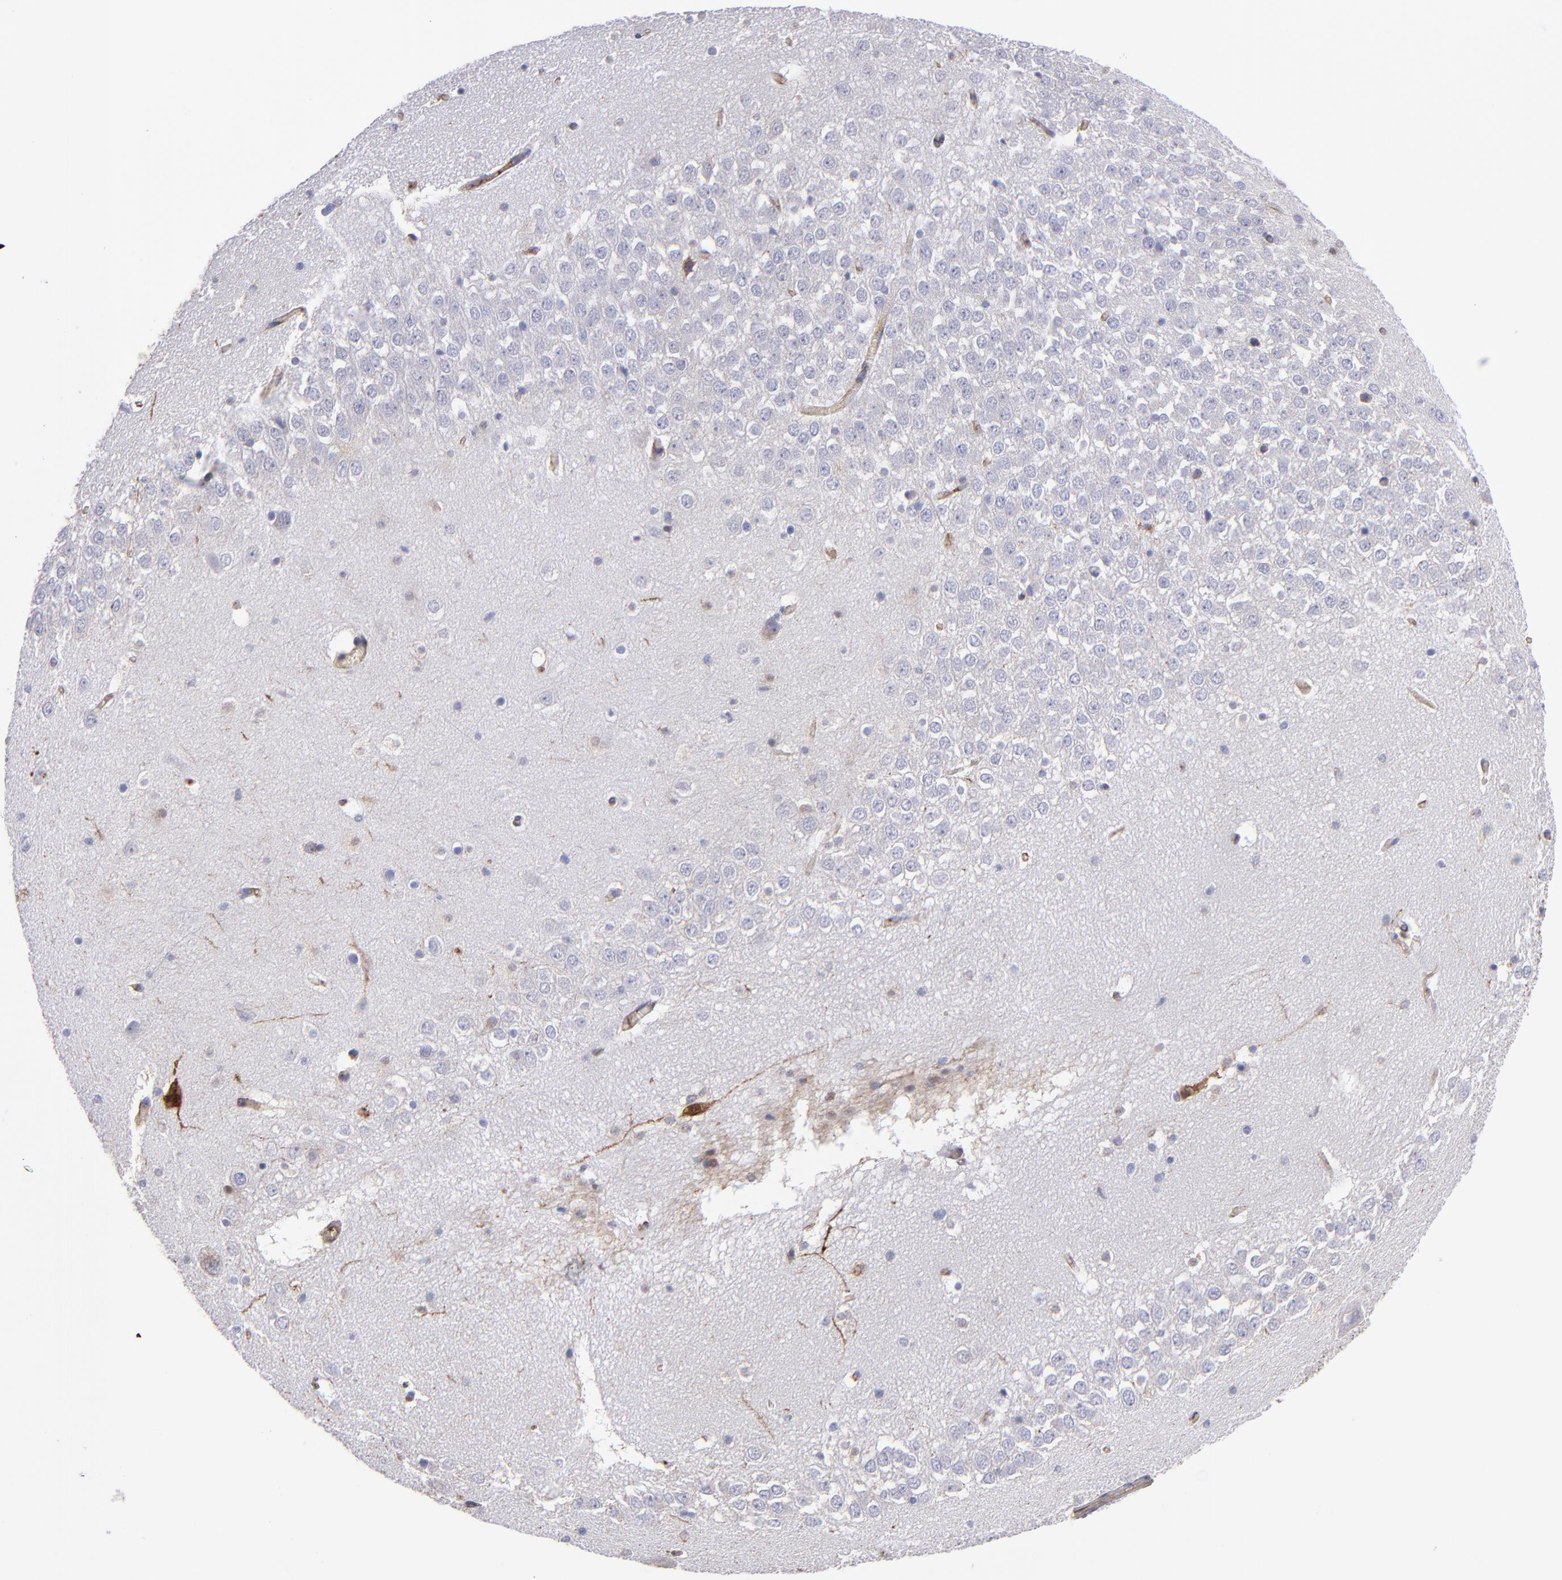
{"staining": {"intensity": "negative", "quantity": "none", "location": "none"}, "tissue": "hippocampus", "cell_type": "Glial cells", "image_type": "normal", "snomed": [{"axis": "morphology", "description": "Normal tissue, NOS"}, {"axis": "topography", "description": "Hippocampus"}], "caption": "A high-resolution photomicrograph shows immunohistochemistry (IHC) staining of normal hippocampus, which demonstrates no significant staining in glial cells.", "gene": "MVP", "patient": {"sex": "male", "age": 45}}